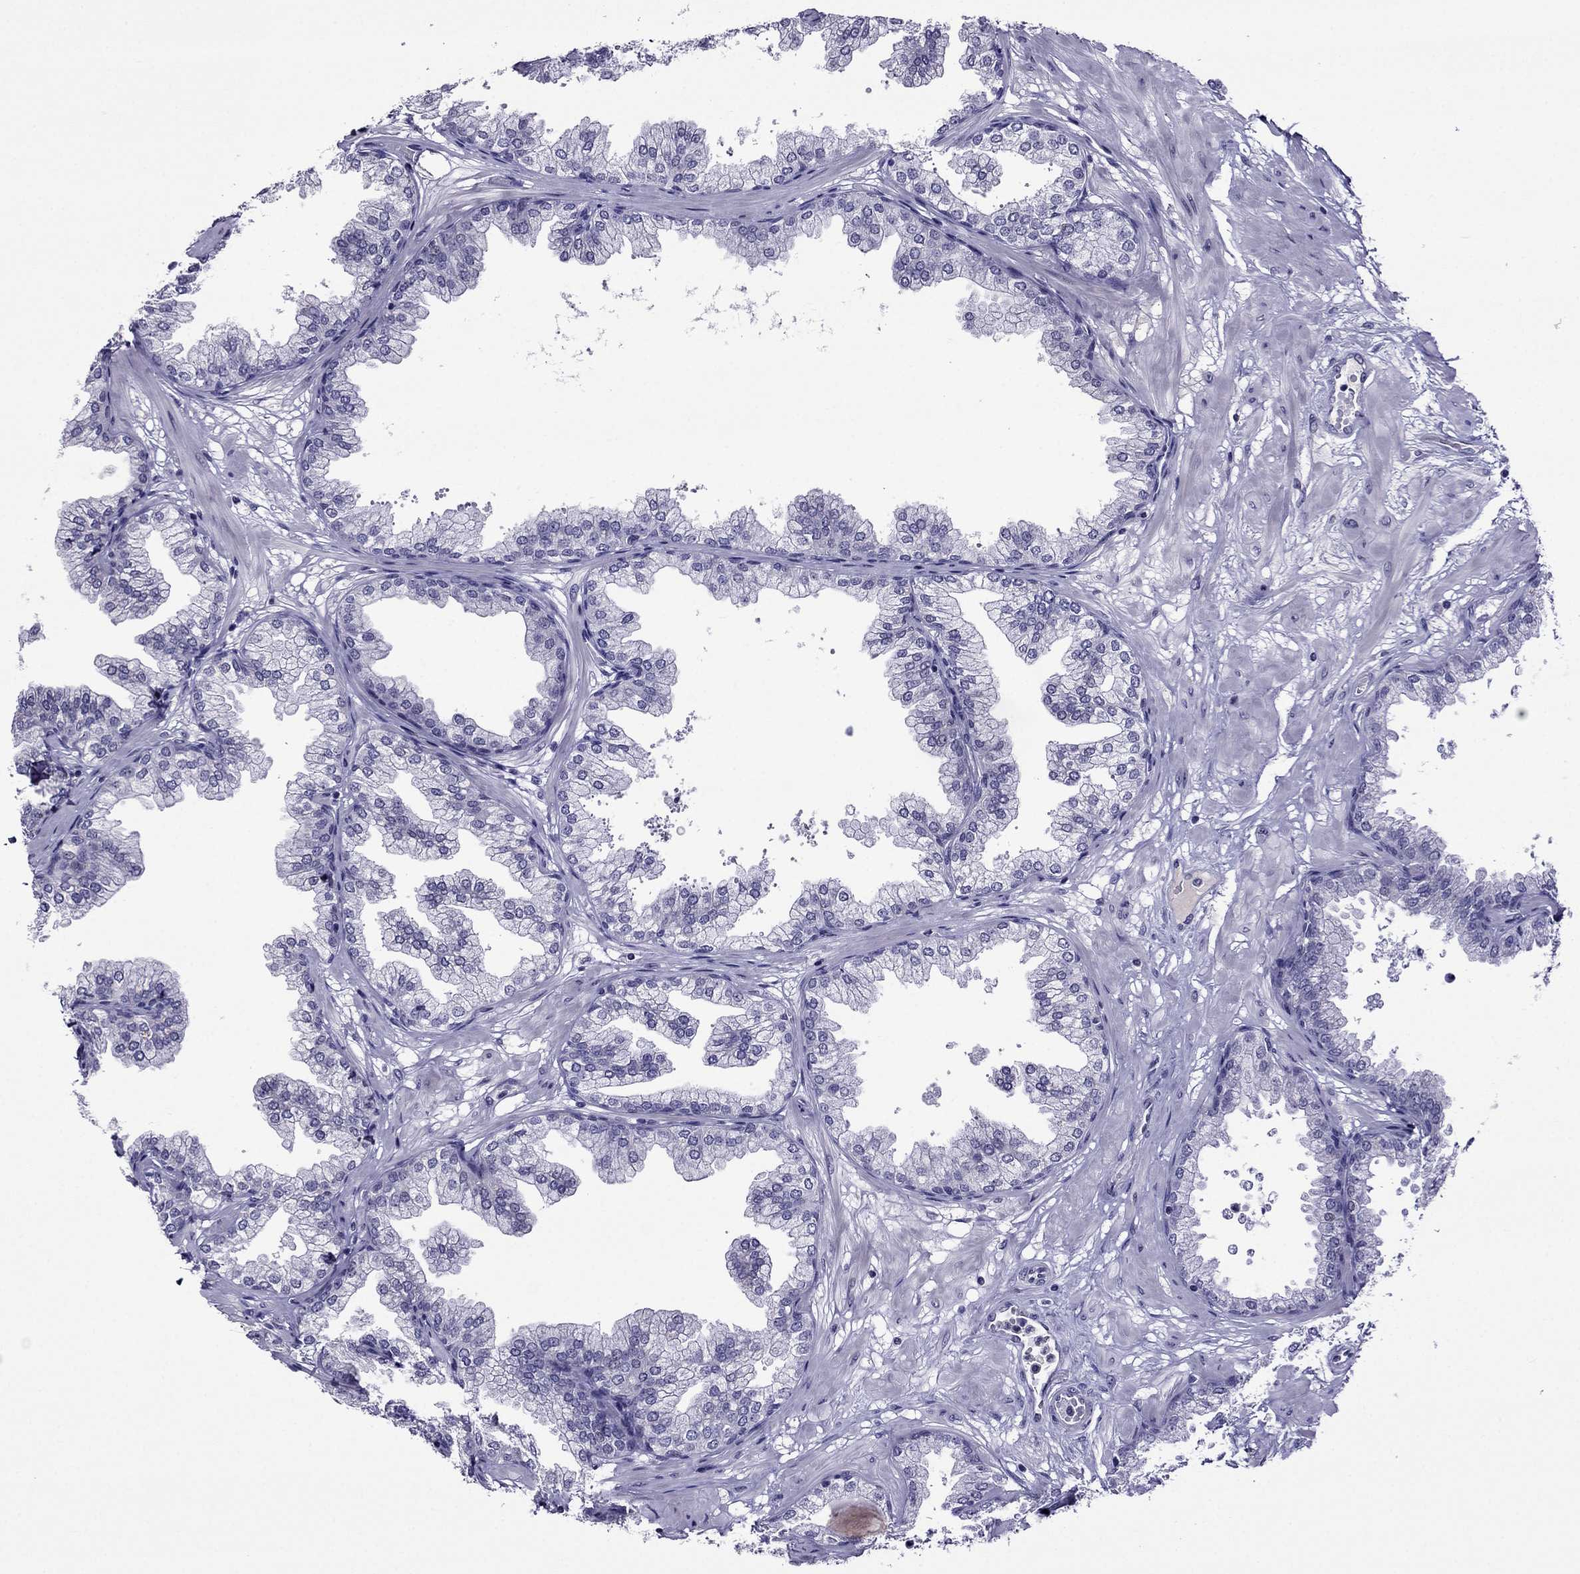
{"staining": {"intensity": "negative", "quantity": "none", "location": "none"}, "tissue": "prostate", "cell_type": "Glandular cells", "image_type": "normal", "snomed": [{"axis": "morphology", "description": "Normal tissue, NOS"}, {"axis": "topography", "description": "Prostate"}], "caption": "A high-resolution image shows immunohistochemistry (IHC) staining of benign prostate, which reveals no significant staining in glandular cells.", "gene": "SPTBN4", "patient": {"sex": "male", "age": 37}}